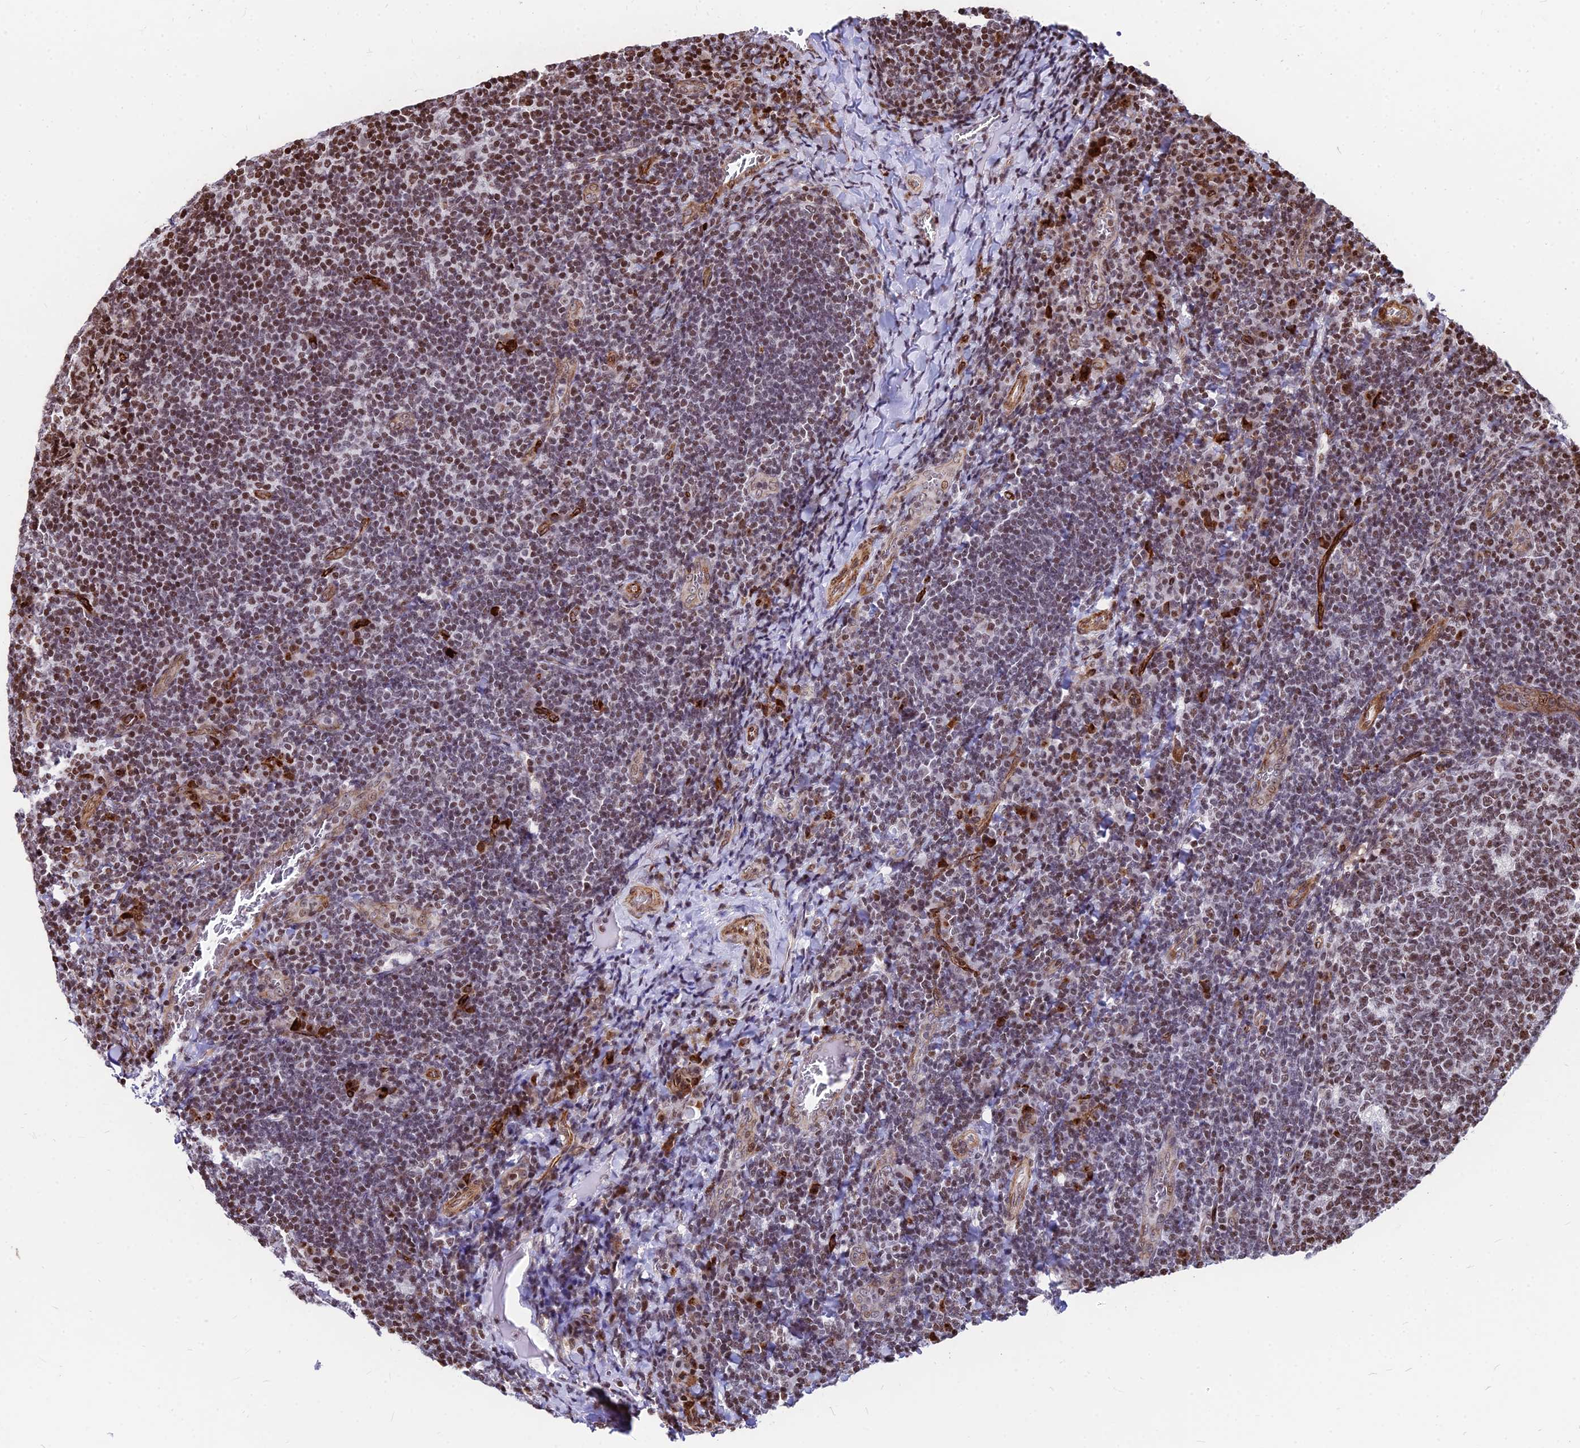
{"staining": {"intensity": "moderate", "quantity": ">75%", "location": "nuclear"}, "tissue": "tonsil", "cell_type": "Germinal center cells", "image_type": "normal", "snomed": [{"axis": "morphology", "description": "Normal tissue, NOS"}, {"axis": "topography", "description": "Tonsil"}], "caption": "Immunohistochemical staining of benign human tonsil shows medium levels of moderate nuclear staining in approximately >75% of germinal center cells.", "gene": "NYAP2", "patient": {"sex": "male", "age": 17}}